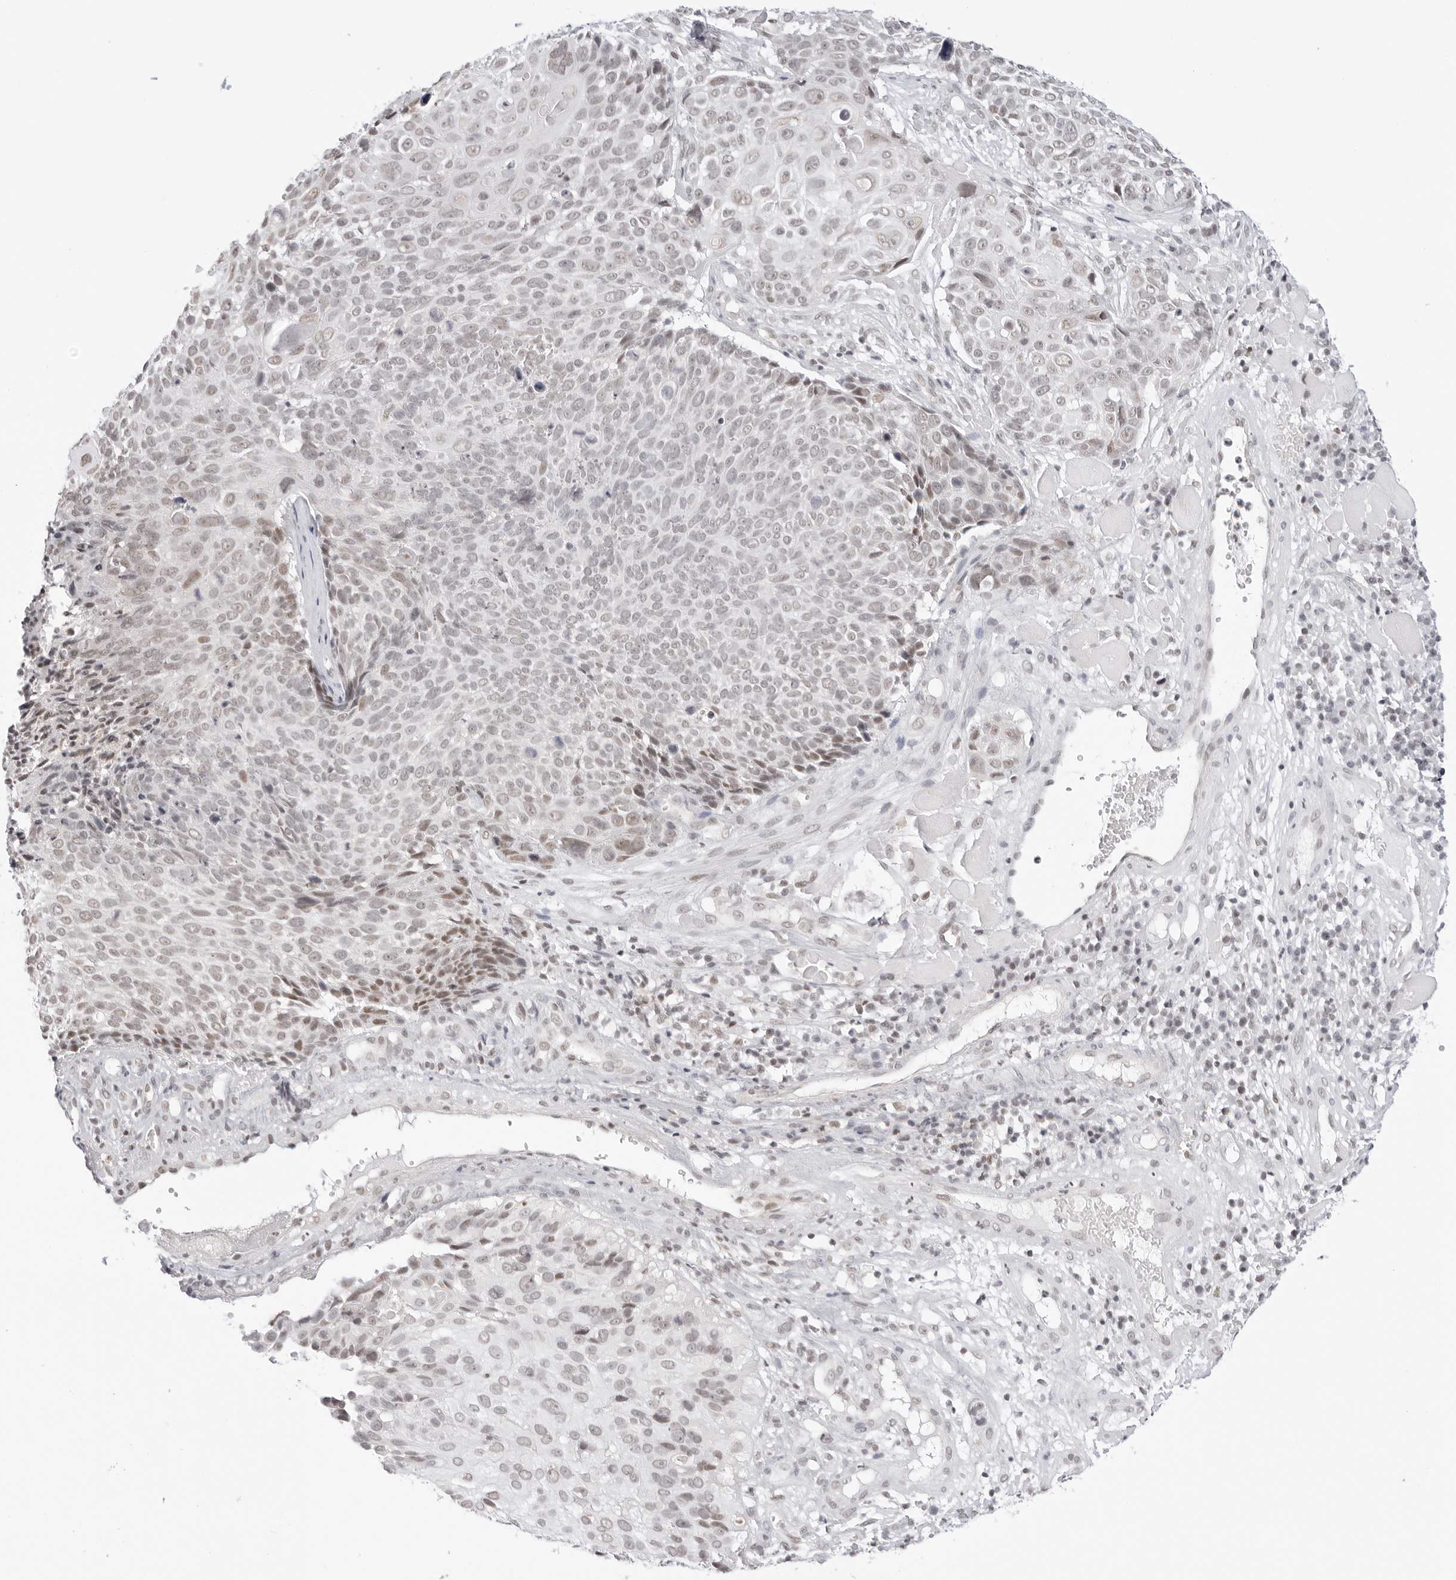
{"staining": {"intensity": "weak", "quantity": "25%-75%", "location": "nuclear"}, "tissue": "cervical cancer", "cell_type": "Tumor cells", "image_type": "cancer", "snomed": [{"axis": "morphology", "description": "Squamous cell carcinoma, NOS"}, {"axis": "topography", "description": "Cervix"}], "caption": "Cervical squamous cell carcinoma stained for a protein (brown) exhibits weak nuclear positive expression in approximately 25%-75% of tumor cells.", "gene": "TCIM", "patient": {"sex": "female", "age": 74}}